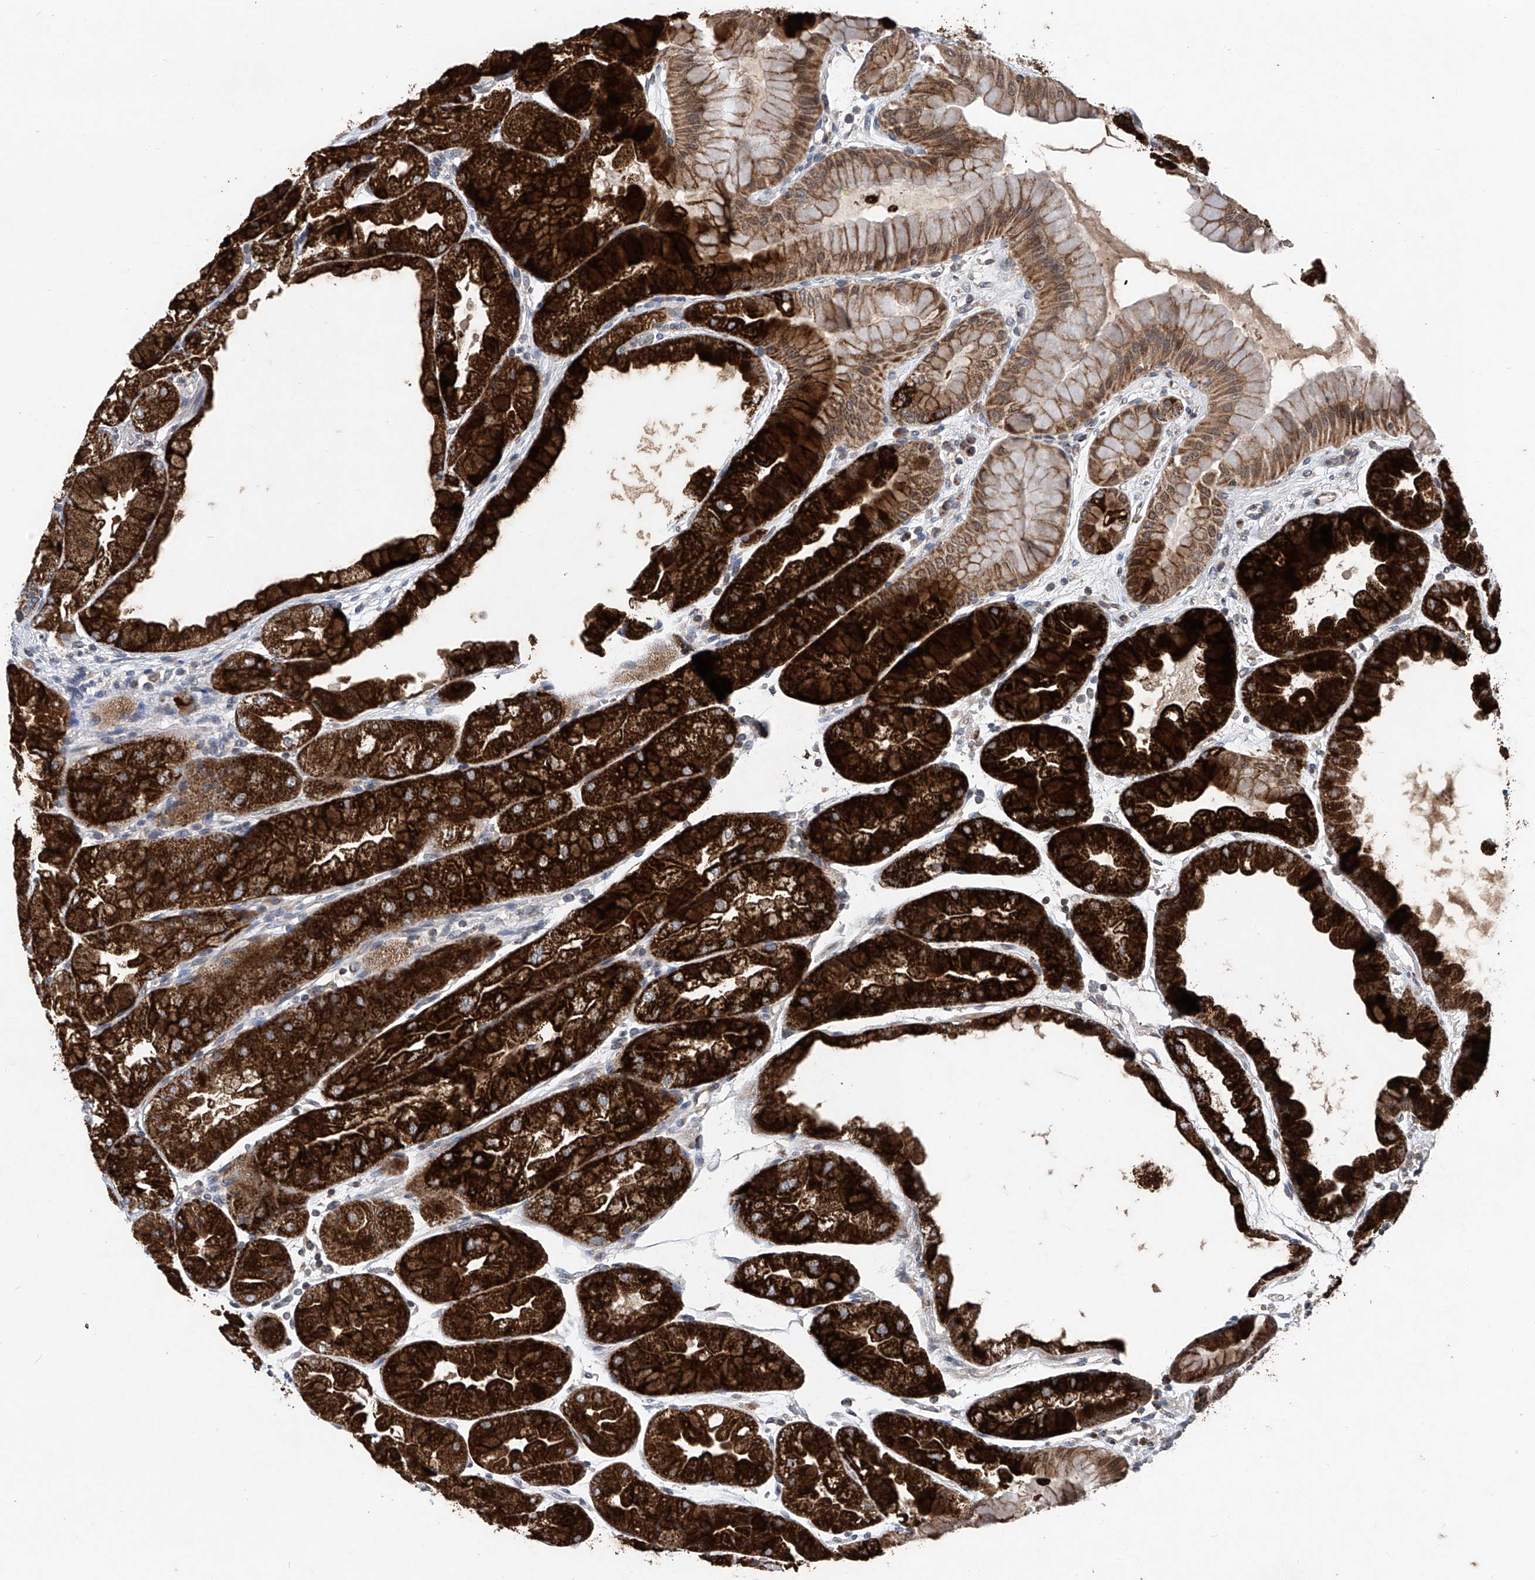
{"staining": {"intensity": "strong", "quantity": ">75%", "location": "cytoplasmic/membranous"}, "tissue": "stomach", "cell_type": "Glandular cells", "image_type": "normal", "snomed": [{"axis": "morphology", "description": "Normal tissue, NOS"}, {"axis": "topography", "description": "Stomach, upper"}], "caption": "A micrograph of human stomach stained for a protein demonstrates strong cytoplasmic/membranous brown staining in glandular cells.", "gene": "BCKDHB", "patient": {"sex": "male", "age": 47}}